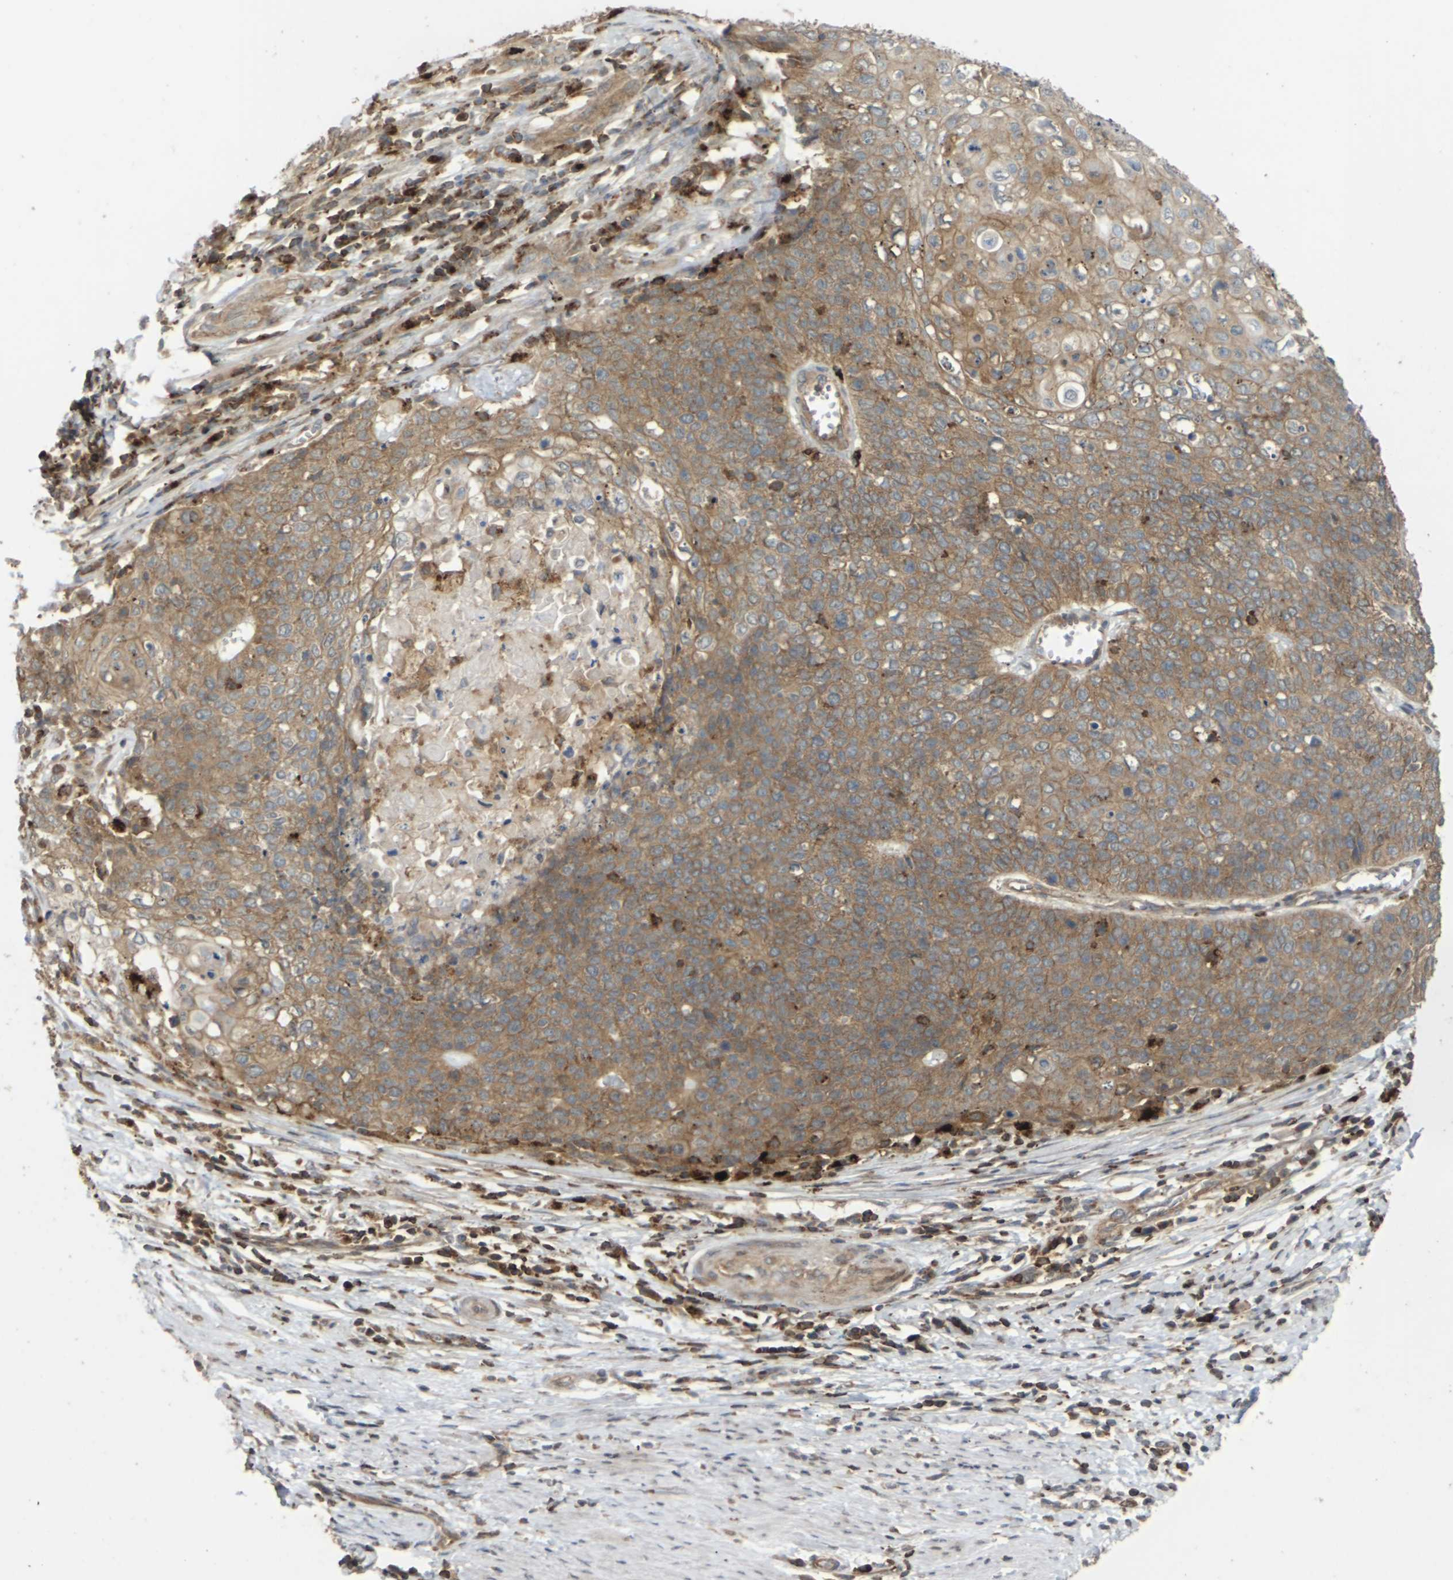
{"staining": {"intensity": "moderate", "quantity": ">75%", "location": "cytoplasmic/membranous"}, "tissue": "cervical cancer", "cell_type": "Tumor cells", "image_type": "cancer", "snomed": [{"axis": "morphology", "description": "Squamous cell carcinoma, NOS"}, {"axis": "topography", "description": "Cervix"}], "caption": "Brown immunohistochemical staining in squamous cell carcinoma (cervical) exhibits moderate cytoplasmic/membranous positivity in approximately >75% of tumor cells.", "gene": "KSR1", "patient": {"sex": "female", "age": 39}}